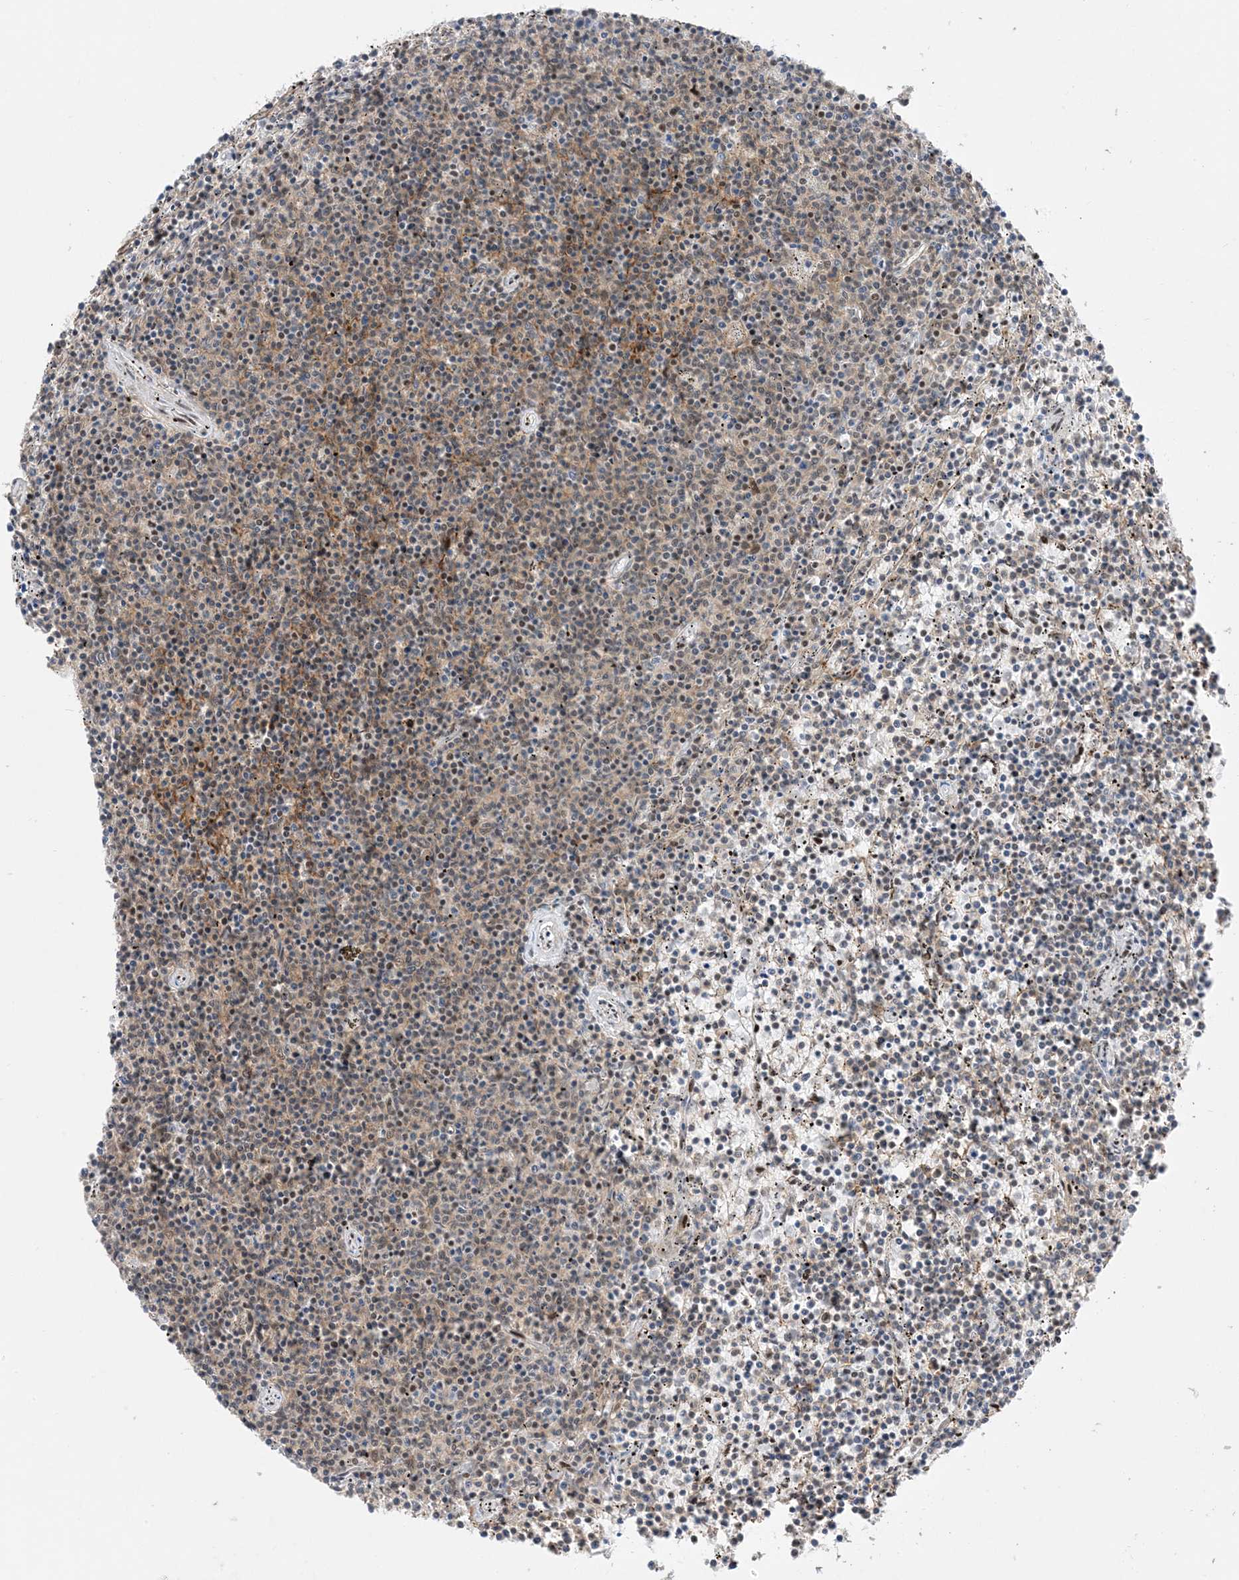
{"staining": {"intensity": "weak", "quantity": "25%-75%", "location": "cytoplasmic/membranous"}, "tissue": "lymphoma", "cell_type": "Tumor cells", "image_type": "cancer", "snomed": [{"axis": "morphology", "description": "Malignant lymphoma, non-Hodgkin's type, Low grade"}, {"axis": "topography", "description": "Spleen"}], "caption": "Protein expression analysis of human lymphoma reveals weak cytoplasmic/membranous staining in about 25%-75% of tumor cells.", "gene": "SF3A3", "patient": {"sex": "female", "age": 50}}